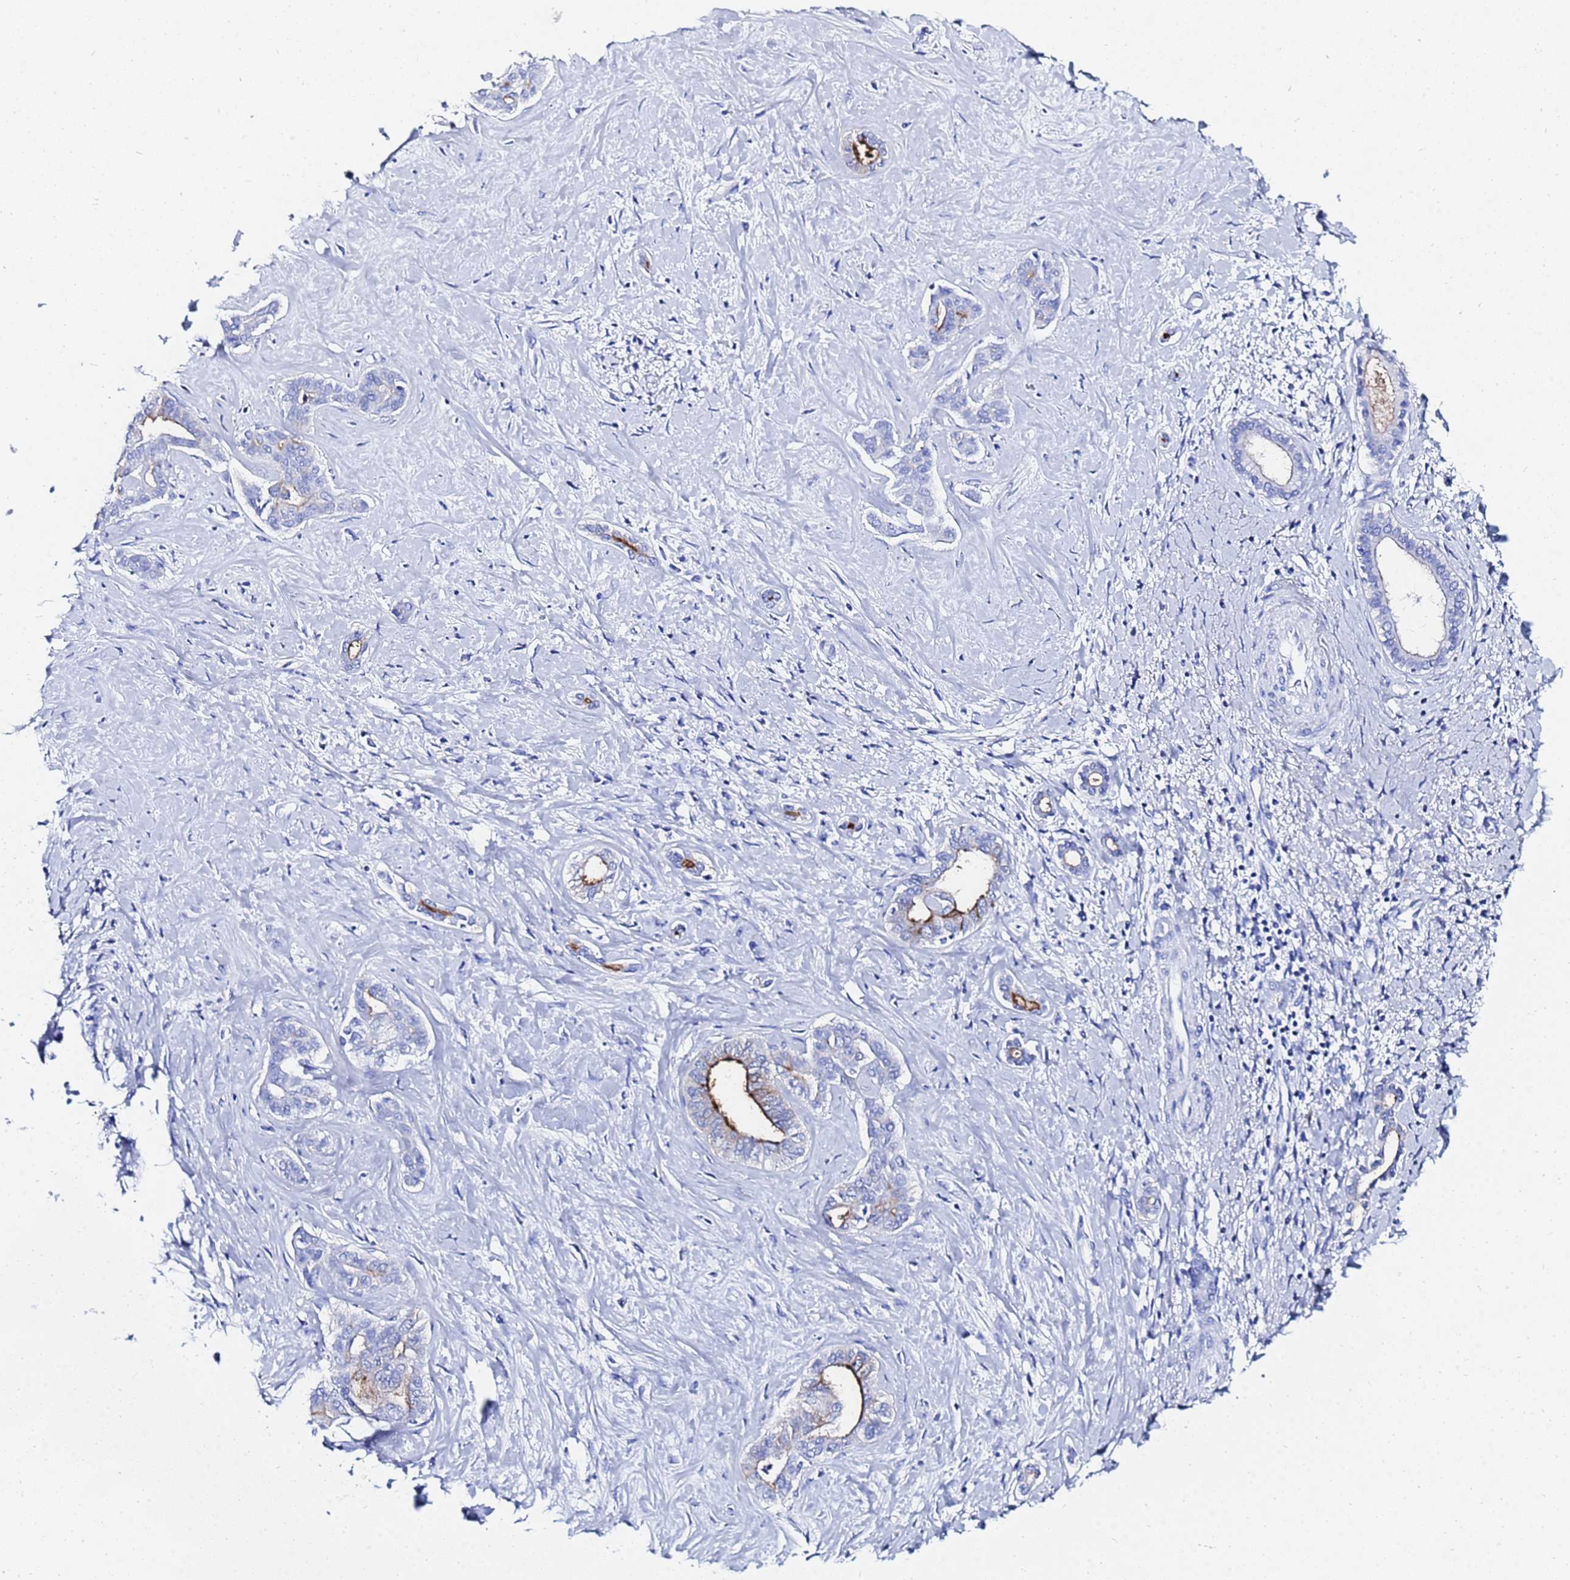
{"staining": {"intensity": "strong", "quantity": "25%-75%", "location": "cytoplasmic/membranous"}, "tissue": "liver cancer", "cell_type": "Tumor cells", "image_type": "cancer", "snomed": [{"axis": "morphology", "description": "Cholangiocarcinoma"}, {"axis": "topography", "description": "Liver"}], "caption": "Protein expression analysis of human liver cholangiocarcinoma reveals strong cytoplasmic/membranous positivity in approximately 25%-75% of tumor cells. (DAB (3,3'-diaminobenzidine) IHC with brightfield microscopy, high magnification).", "gene": "GGT1", "patient": {"sex": "female", "age": 77}}